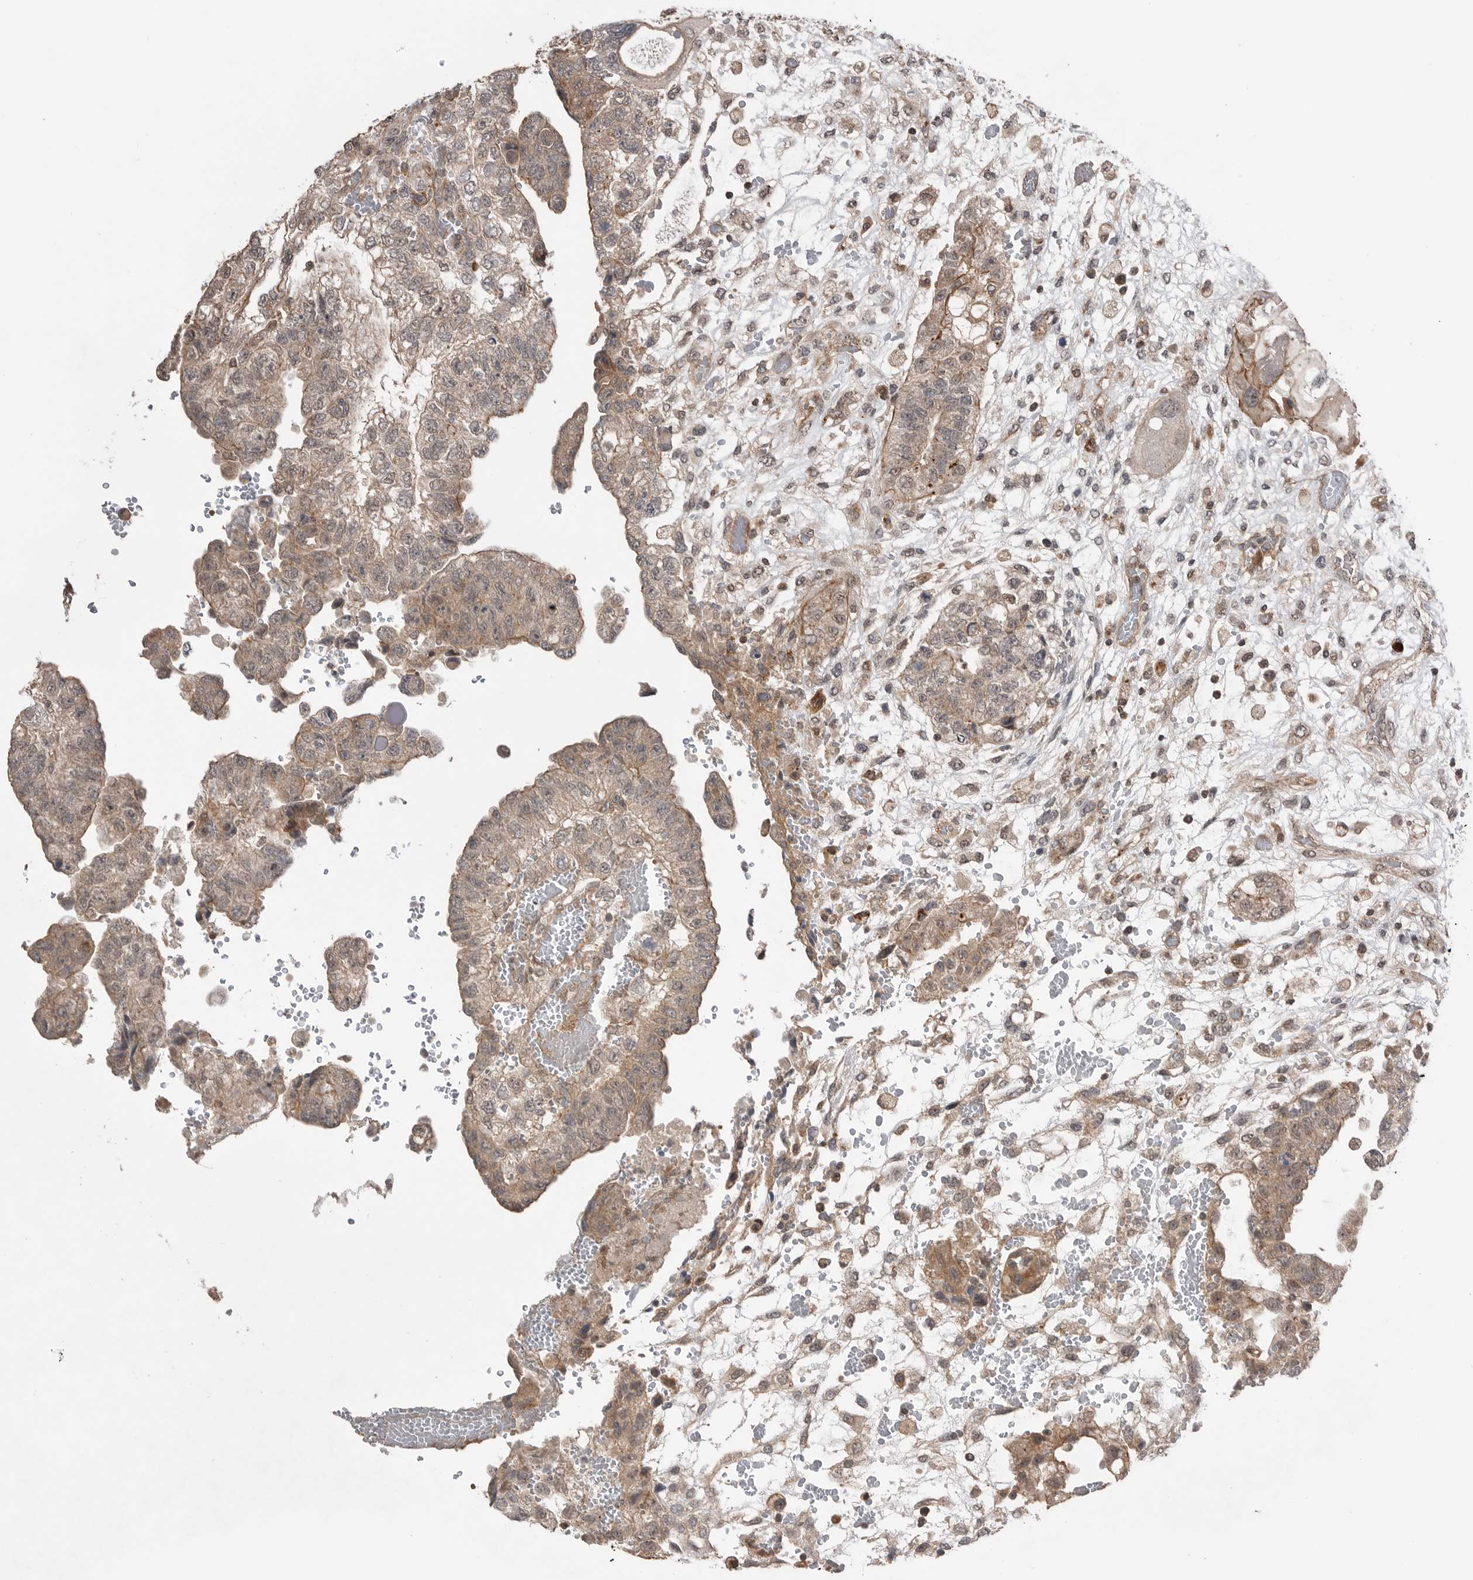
{"staining": {"intensity": "weak", "quantity": ">75%", "location": "cytoplasmic/membranous"}, "tissue": "testis cancer", "cell_type": "Tumor cells", "image_type": "cancer", "snomed": [{"axis": "morphology", "description": "Carcinoma, Embryonal, NOS"}, {"axis": "topography", "description": "Testis"}], "caption": "Human embryonal carcinoma (testis) stained with a protein marker displays weak staining in tumor cells.", "gene": "PEAK1", "patient": {"sex": "male", "age": 36}}